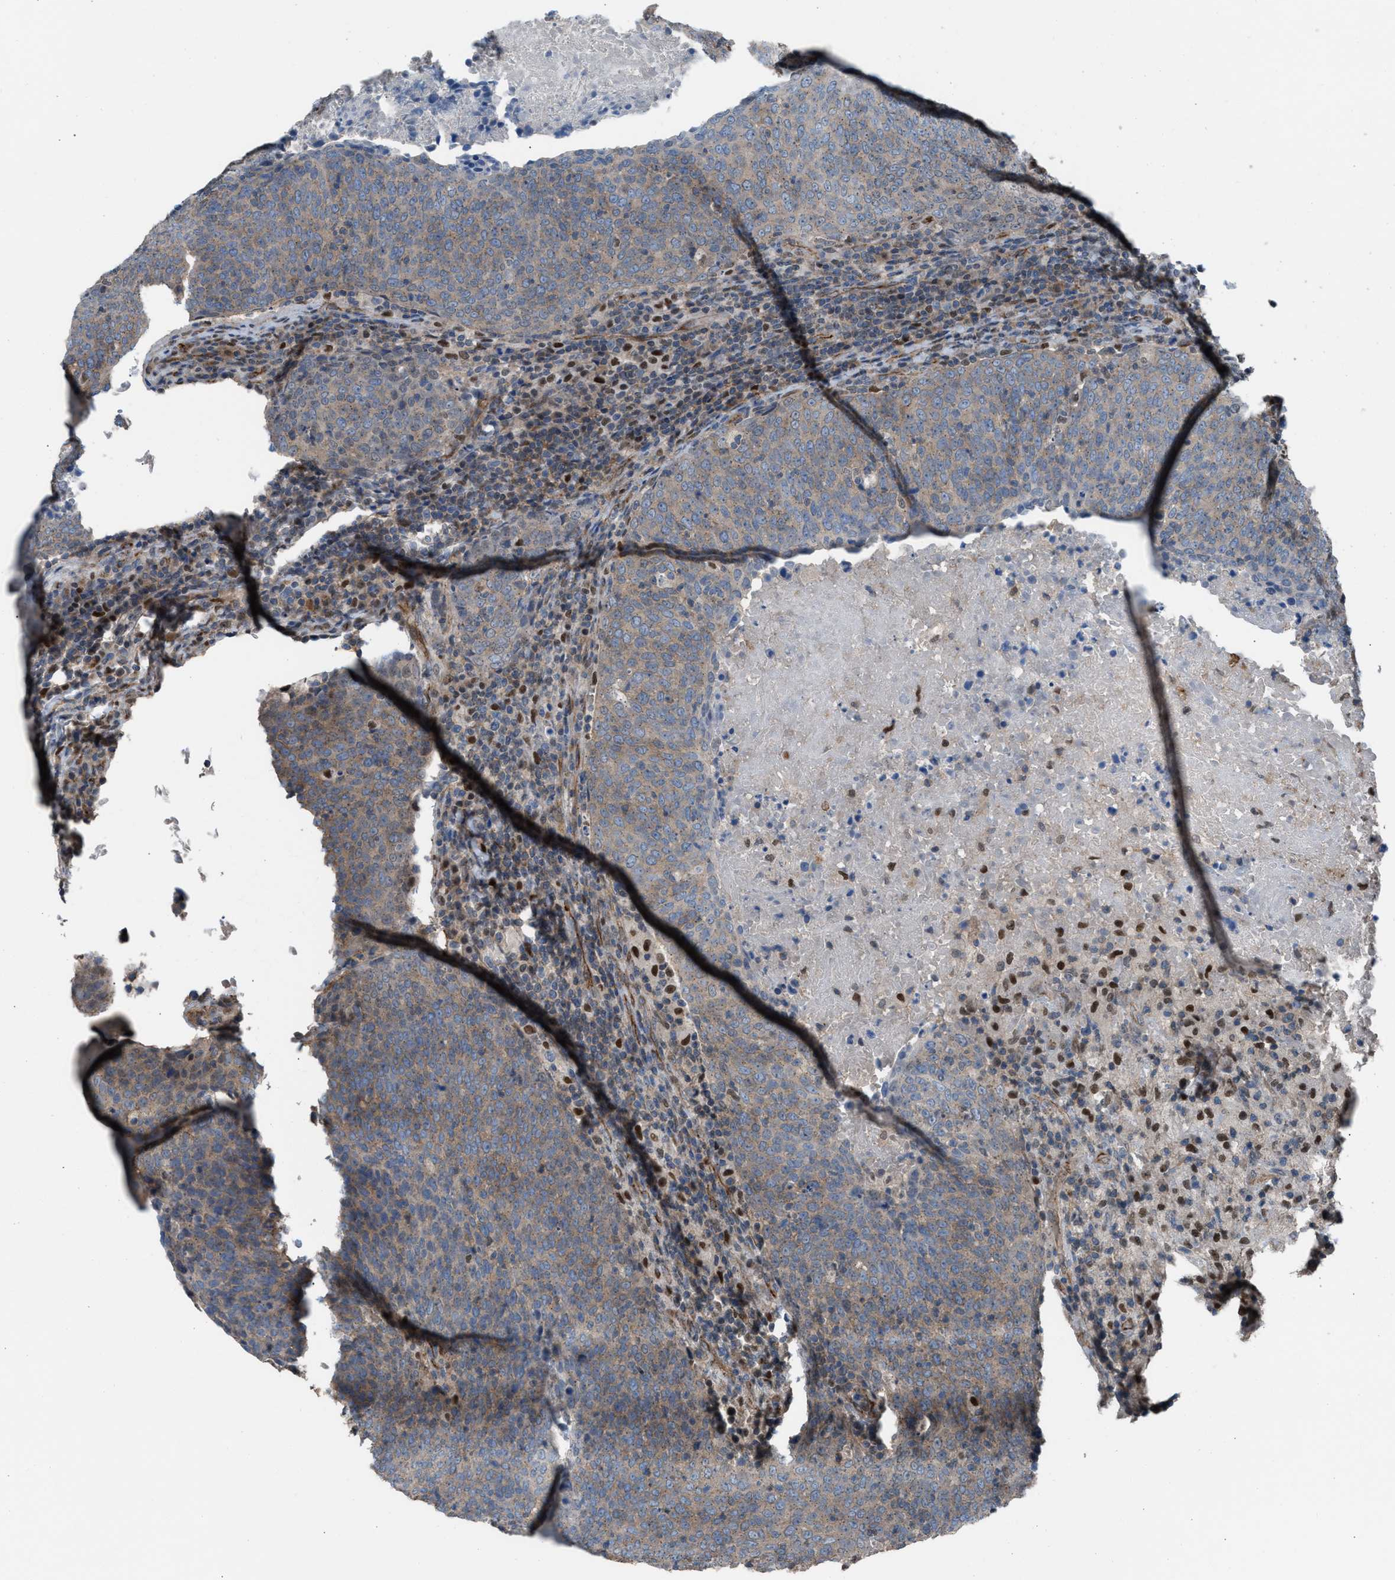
{"staining": {"intensity": "weak", "quantity": "25%-75%", "location": "cytoplasmic/membranous"}, "tissue": "head and neck cancer", "cell_type": "Tumor cells", "image_type": "cancer", "snomed": [{"axis": "morphology", "description": "Squamous cell carcinoma, NOS"}, {"axis": "morphology", "description": "Squamous cell carcinoma, metastatic, NOS"}, {"axis": "topography", "description": "Lymph node"}, {"axis": "topography", "description": "Head-Neck"}], "caption": "Immunohistochemistry (IHC) of head and neck cancer (metastatic squamous cell carcinoma) demonstrates low levels of weak cytoplasmic/membranous staining in about 25%-75% of tumor cells.", "gene": "CRTC1", "patient": {"sex": "male", "age": 62}}